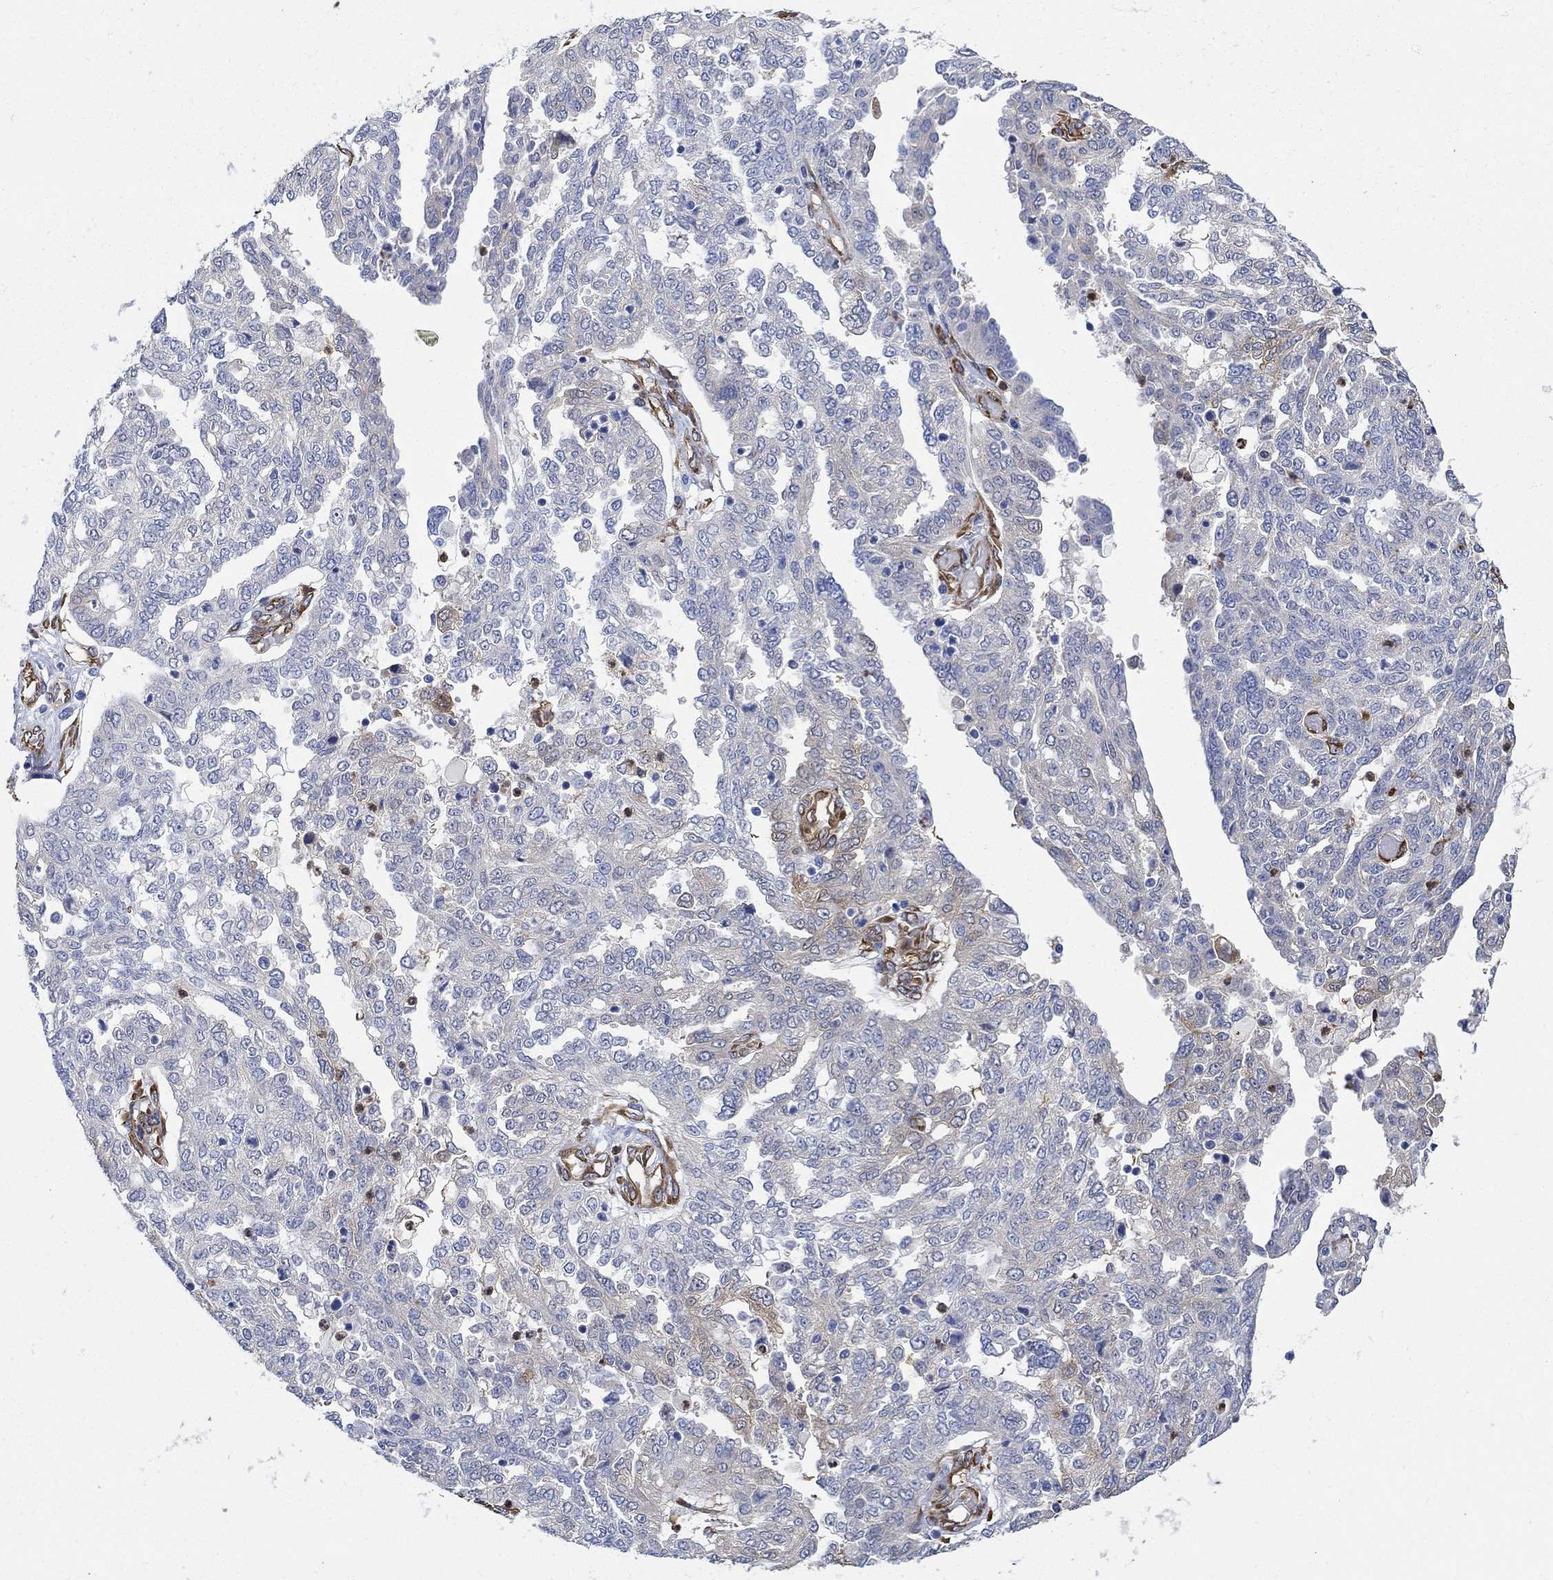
{"staining": {"intensity": "moderate", "quantity": "<25%", "location": "cytoplasmic/membranous"}, "tissue": "ovarian cancer", "cell_type": "Tumor cells", "image_type": "cancer", "snomed": [{"axis": "morphology", "description": "Cystadenocarcinoma, serous, NOS"}, {"axis": "topography", "description": "Ovary"}], "caption": "Ovarian cancer (serous cystadenocarcinoma) stained with DAB IHC demonstrates low levels of moderate cytoplasmic/membranous staining in about <25% of tumor cells.", "gene": "TGM2", "patient": {"sex": "female", "age": 67}}